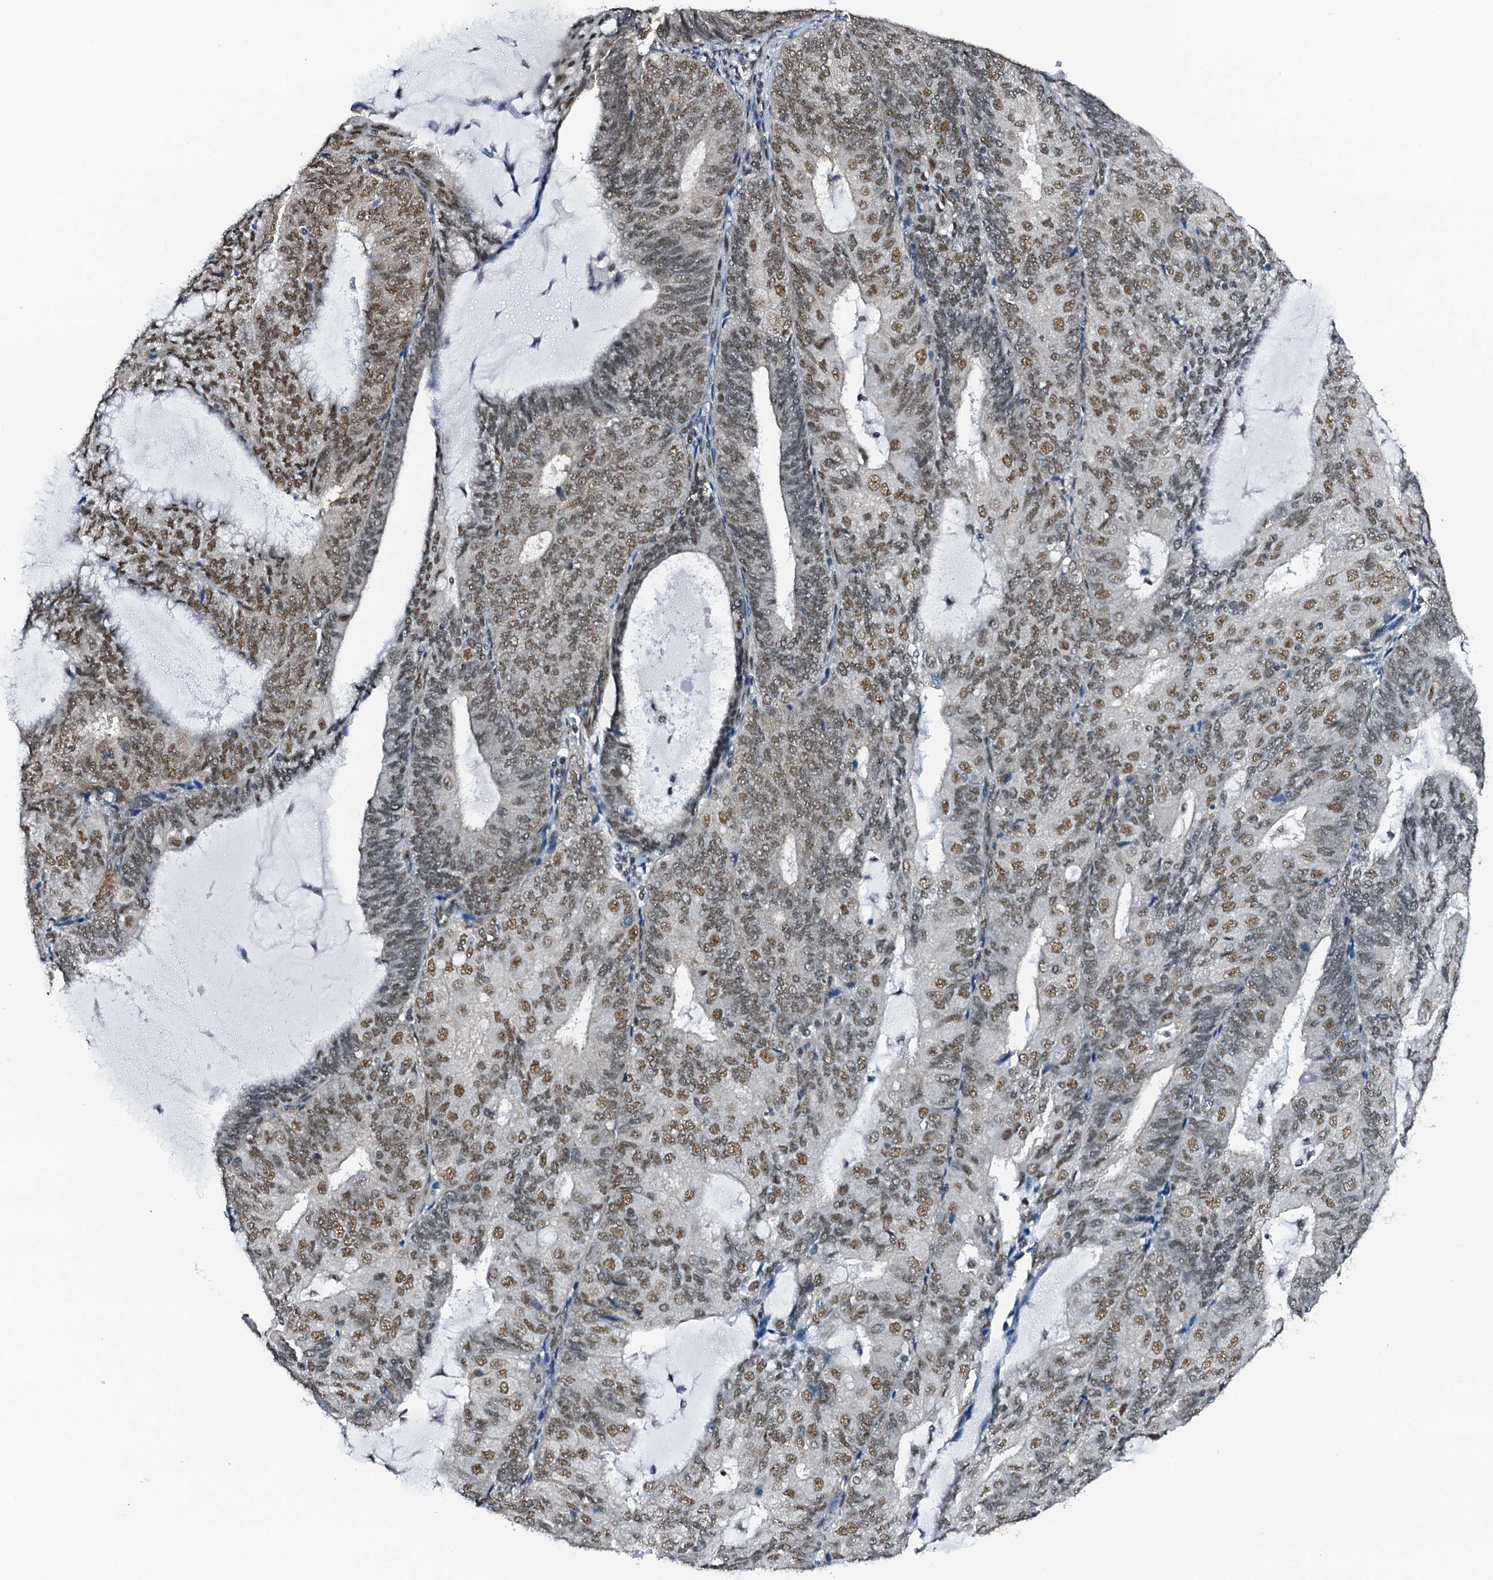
{"staining": {"intensity": "moderate", "quantity": ">75%", "location": "nuclear"}, "tissue": "endometrial cancer", "cell_type": "Tumor cells", "image_type": "cancer", "snomed": [{"axis": "morphology", "description": "Adenocarcinoma, NOS"}, {"axis": "topography", "description": "Endometrium"}], "caption": "Approximately >75% of tumor cells in human endometrial adenocarcinoma exhibit moderate nuclear protein staining as visualized by brown immunohistochemical staining.", "gene": "CWC15", "patient": {"sex": "female", "age": 81}}